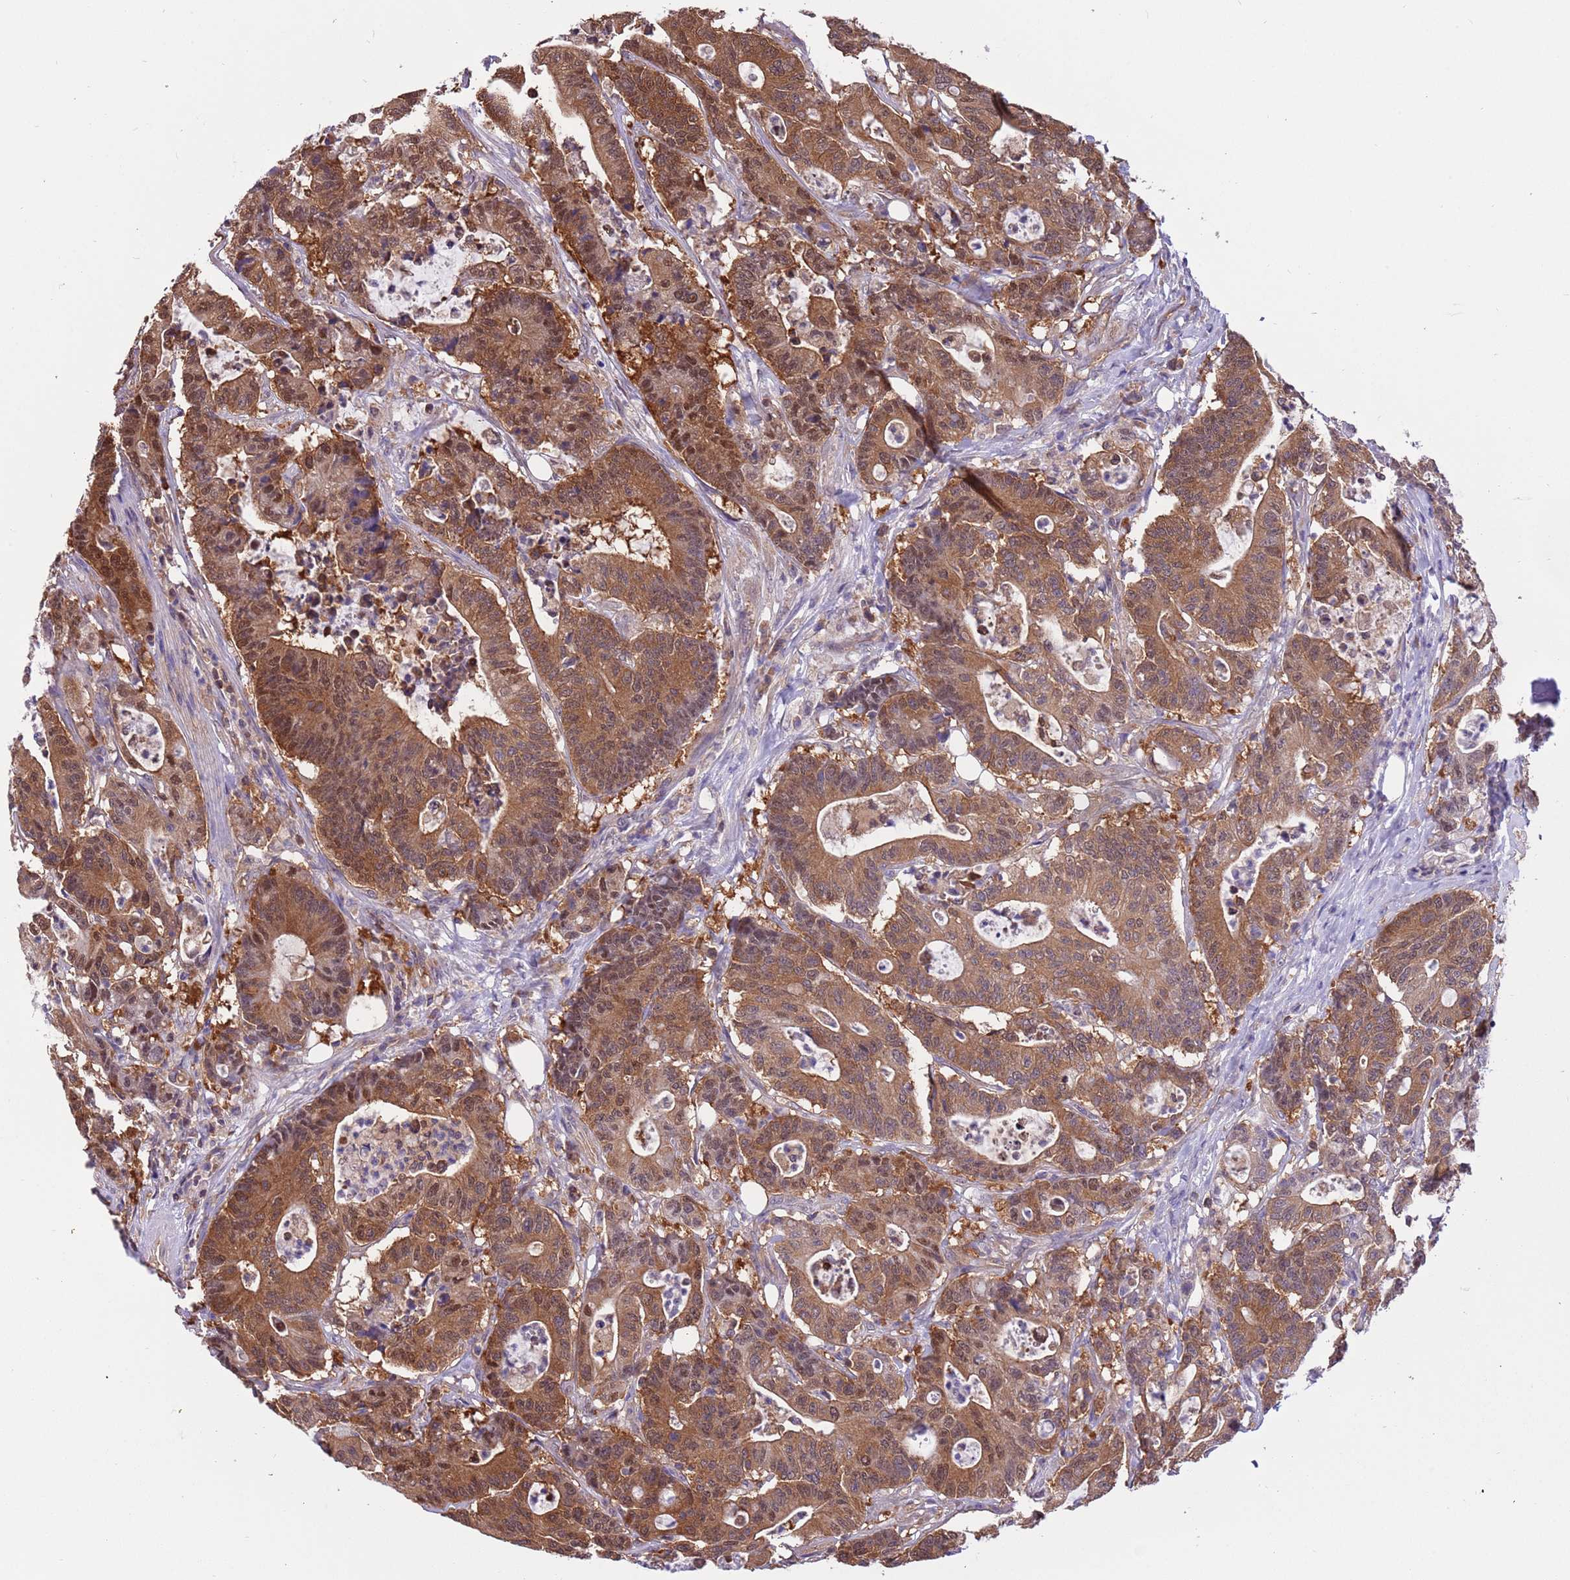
{"staining": {"intensity": "strong", "quantity": ">75%", "location": "cytoplasmic/membranous,nuclear"}, "tissue": "colorectal cancer", "cell_type": "Tumor cells", "image_type": "cancer", "snomed": [{"axis": "morphology", "description": "Adenocarcinoma, NOS"}, {"axis": "topography", "description": "Colon"}], "caption": "IHC (DAB) staining of human adenocarcinoma (colorectal) shows strong cytoplasmic/membranous and nuclear protein staining in about >75% of tumor cells.", "gene": "STIP1", "patient": {"sex": "female", "age": 84}}